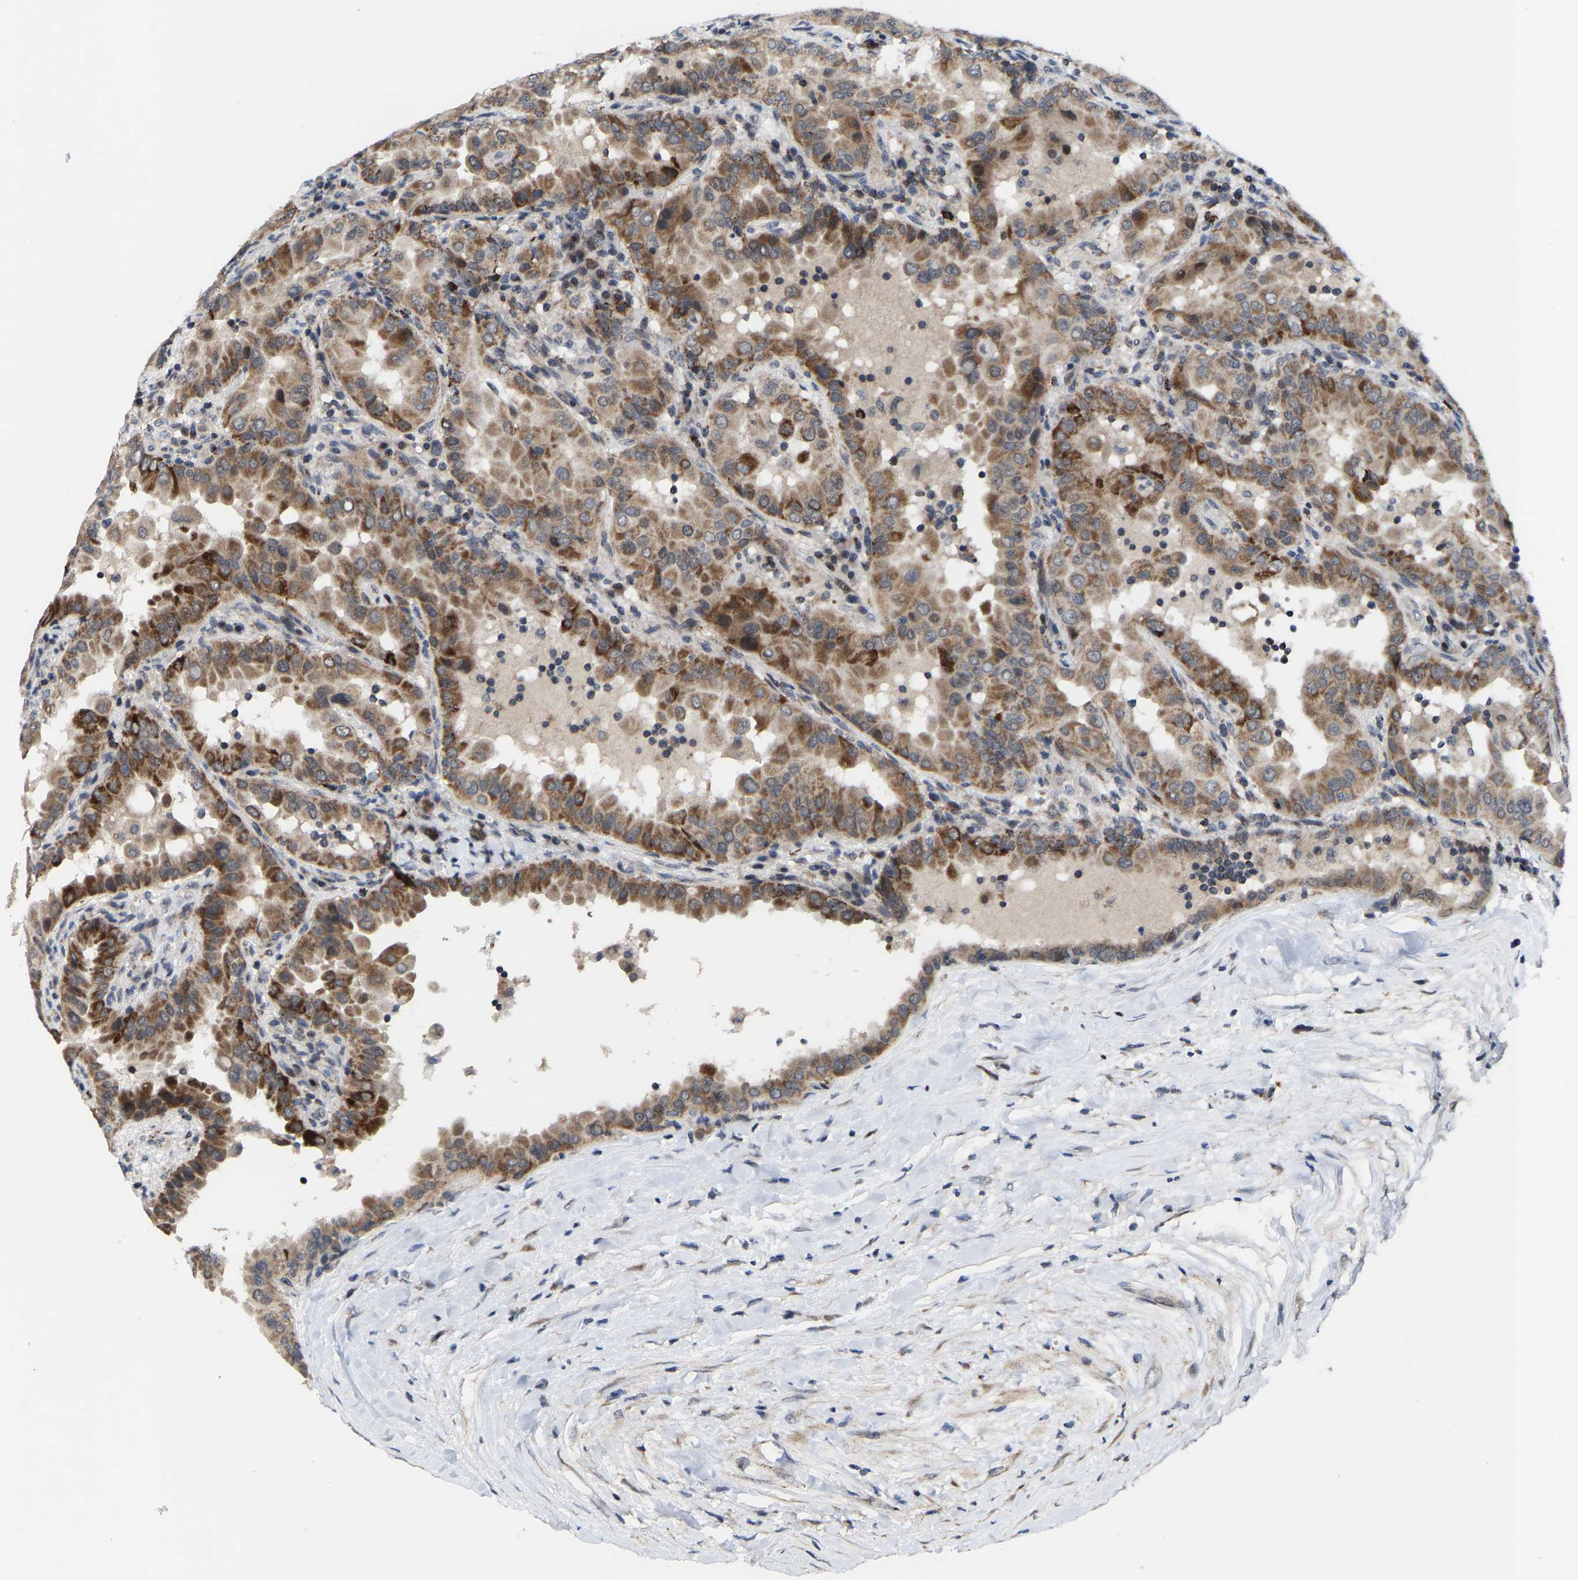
{"staining": {"intensity": "moderate", "quantity": ">75%", "location": "cytoplasmic/membranous"}, "tissue": "thyroid cancer", "cell_type": "Tumor cells", "image_type": "cancer", "snomed": [{"axis": "morphology", "description": "Papillary adenocarcinoma, NOS"}, {"axis": "topography", "description": "Thyroid gland"}], "caption": "This image displays thyroid cancer stained with immunohistochemistry (IHC) to label a protein in brown. The cytoplasmic/membranous of tumor cells show moderate positivity for the protein. Nuclei are counter-stained blue.", "gene": "TDRKH", "patient": {"sex": "male", "age": 33}}